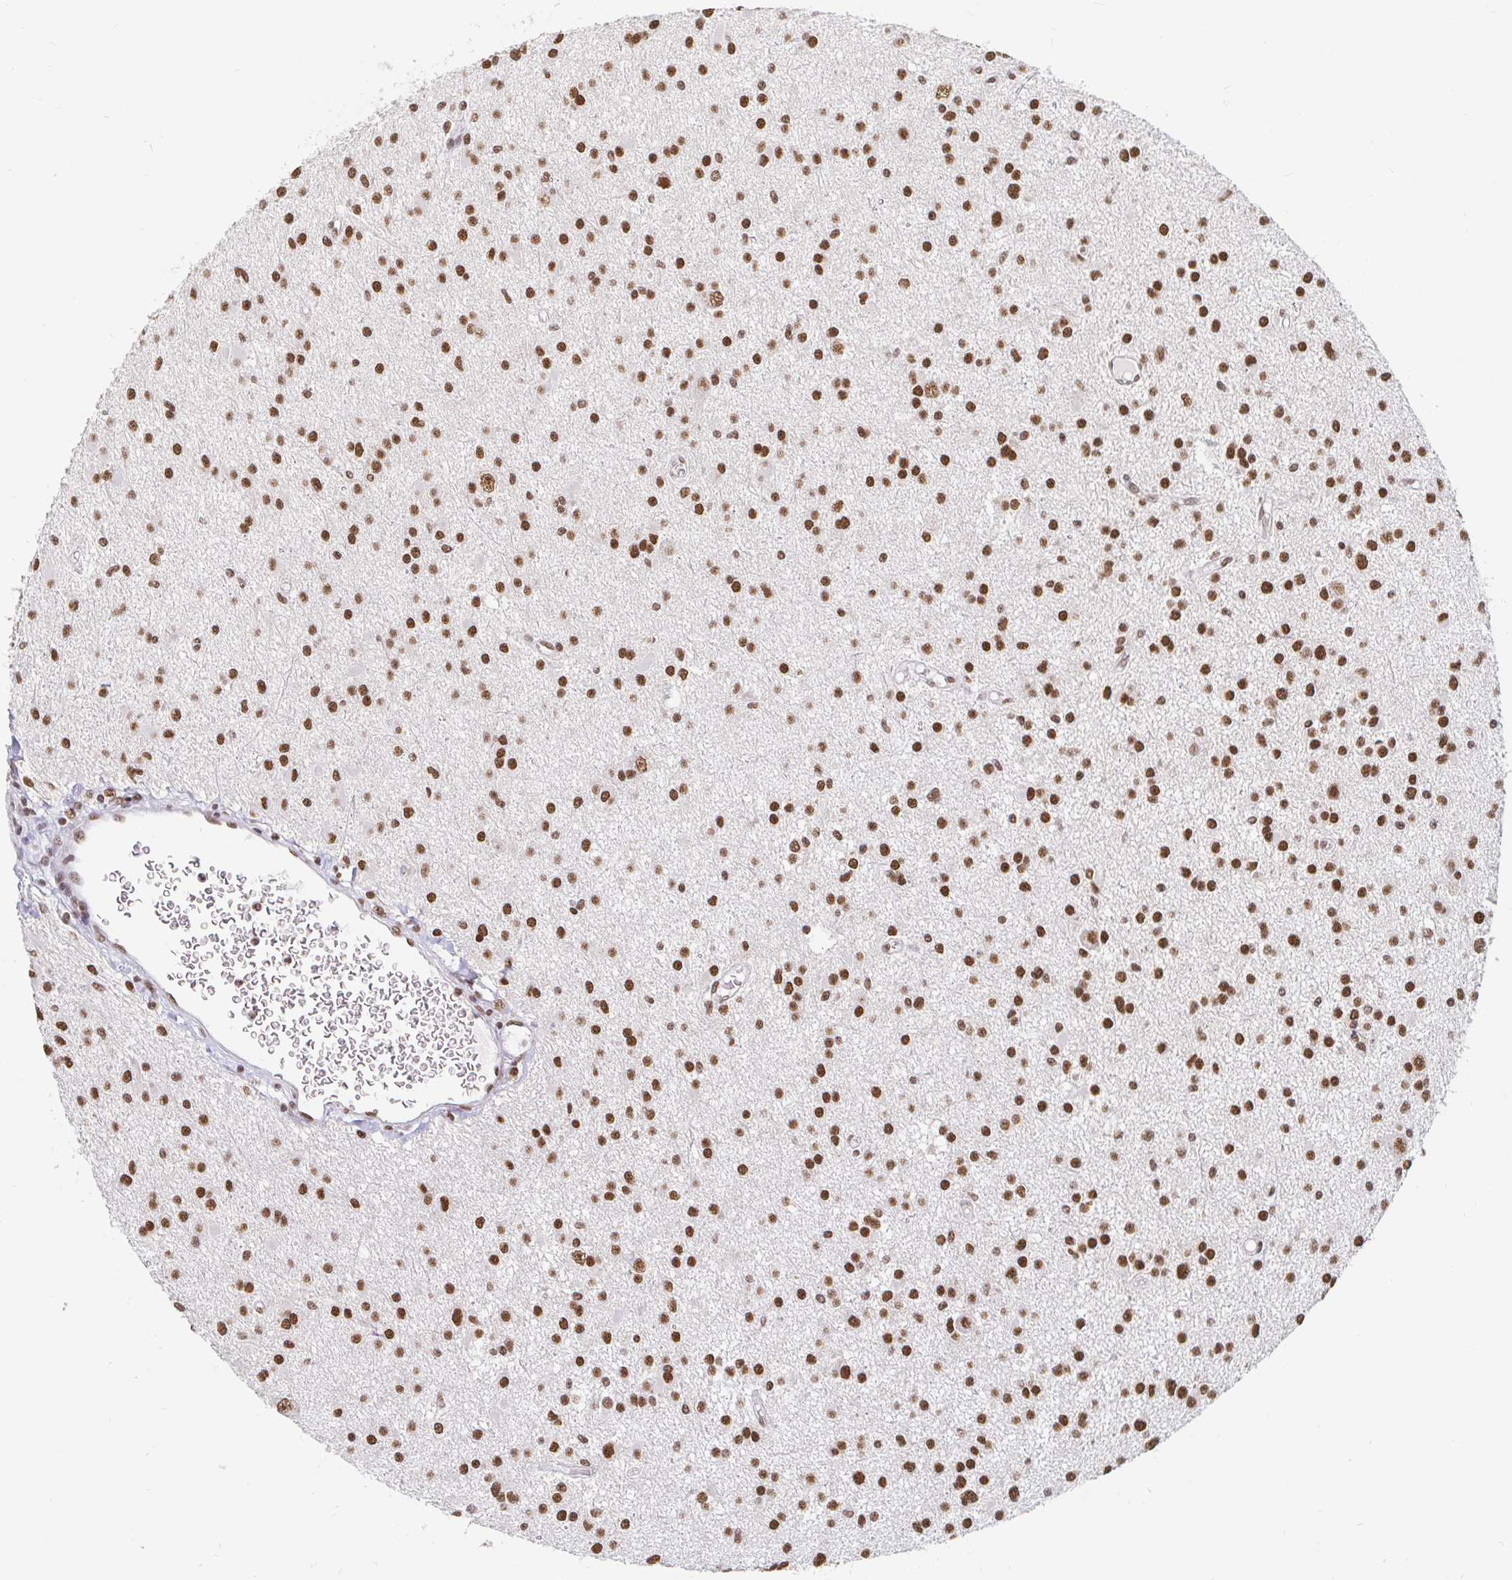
{"staining": {"intensity": "moderate", "quantity": ">75%", "location": "nuclear"}, "tissue": "glioma", "cell_type": "Tumor cells", "image_type": "cancer", "snomed": [{"axis": "morphology", "description": "Glioma, malignant, High grade"}, {"axis": "topography", "description": "Brain"}], "caption": "Malignant glioma (high-grade) stained with immunohistochemistry demonstrates moderate nuclear positivity in approximately >75% of tumor cells. (DAB IHC, brown staining for protein, blue staining for nuclei).", "gene": "RBMX", "patient": {"sex": "male", "age": 54}}